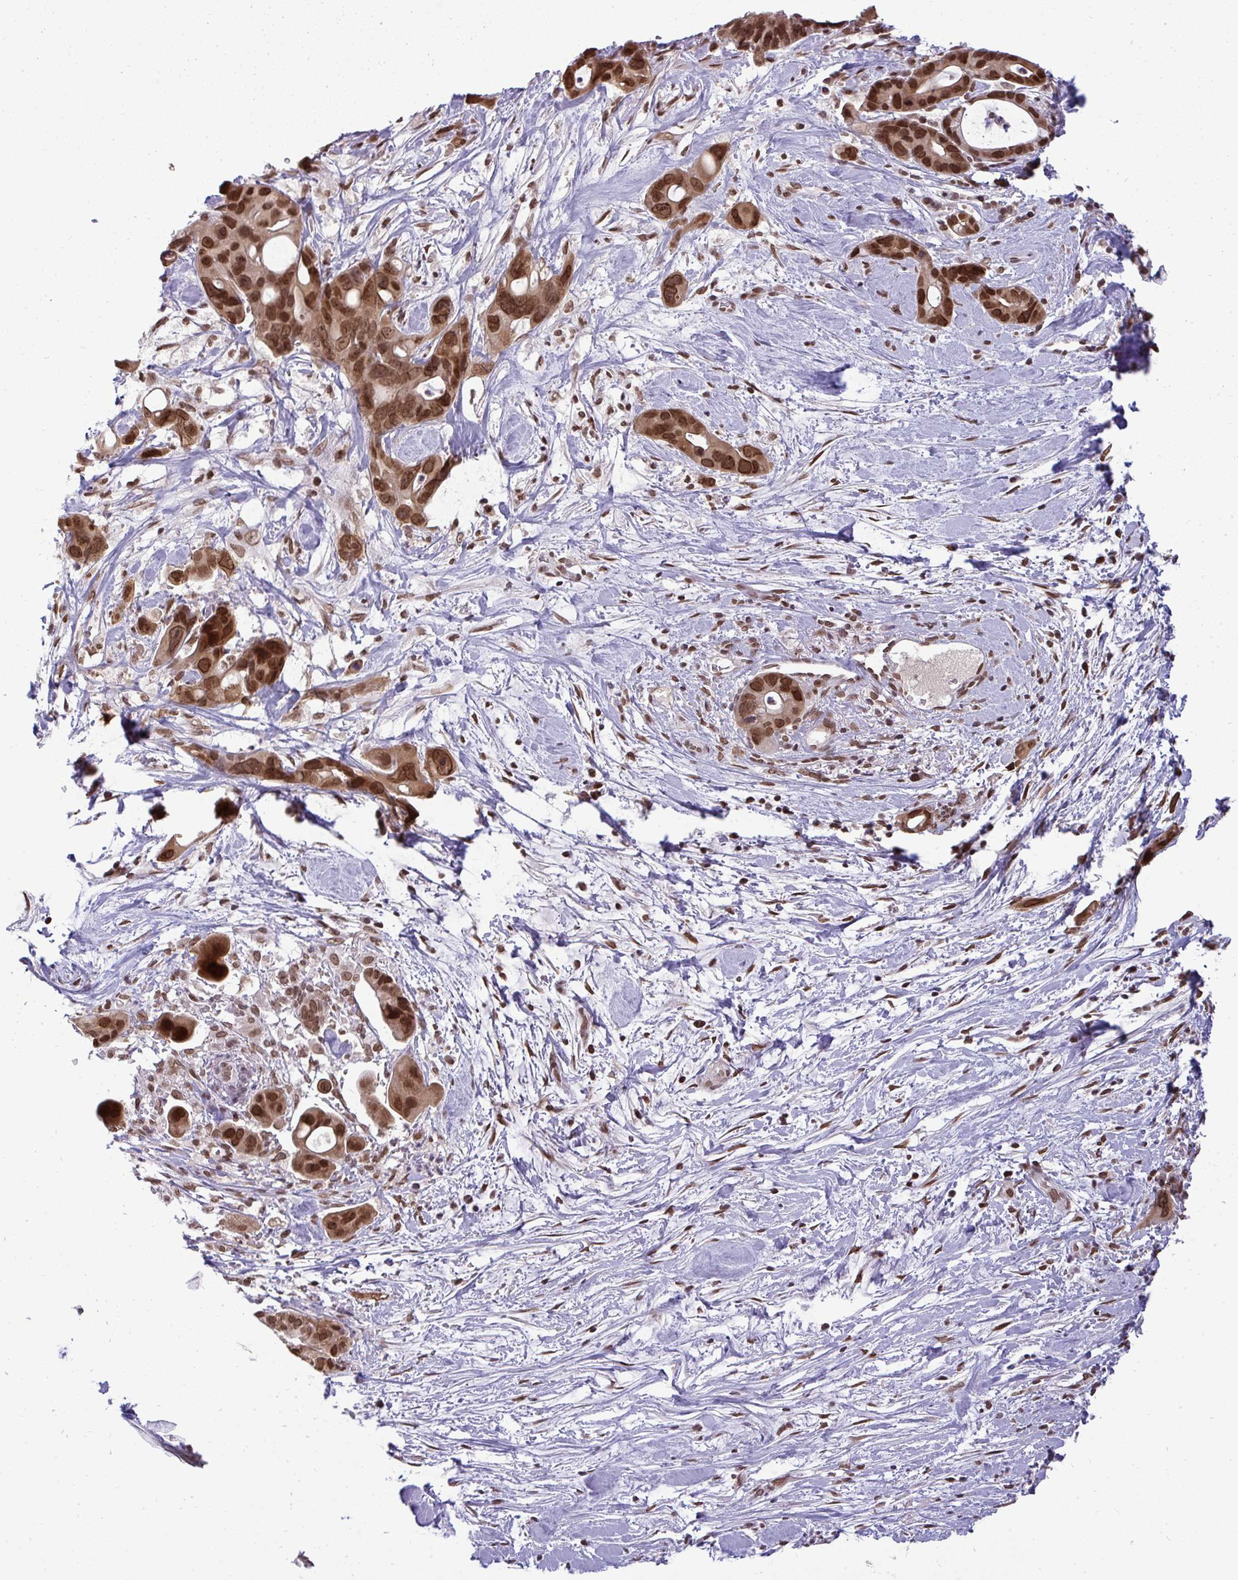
{"staining": {"intensity": "moderate", "quantity": ">75%", "location": "nuclear"}, "tissue": "pancreatic cancer", "cell_type": "Tumor cells", "image_type": "cancer", "snomed": [{"axis": "morphology", "description": "Adenocarcinoma, NOS"}, {"axis": "topography", "description": "Pancreas"}], "caption": "Immunohistochemical staining of pancreatic cancer (adenocarcinoma) reveals medium levels of moderate nuclear positivity in about >75% of tumor cells.", "gene": "JPT1", "patient": {"sex": "male", "age": 68}}